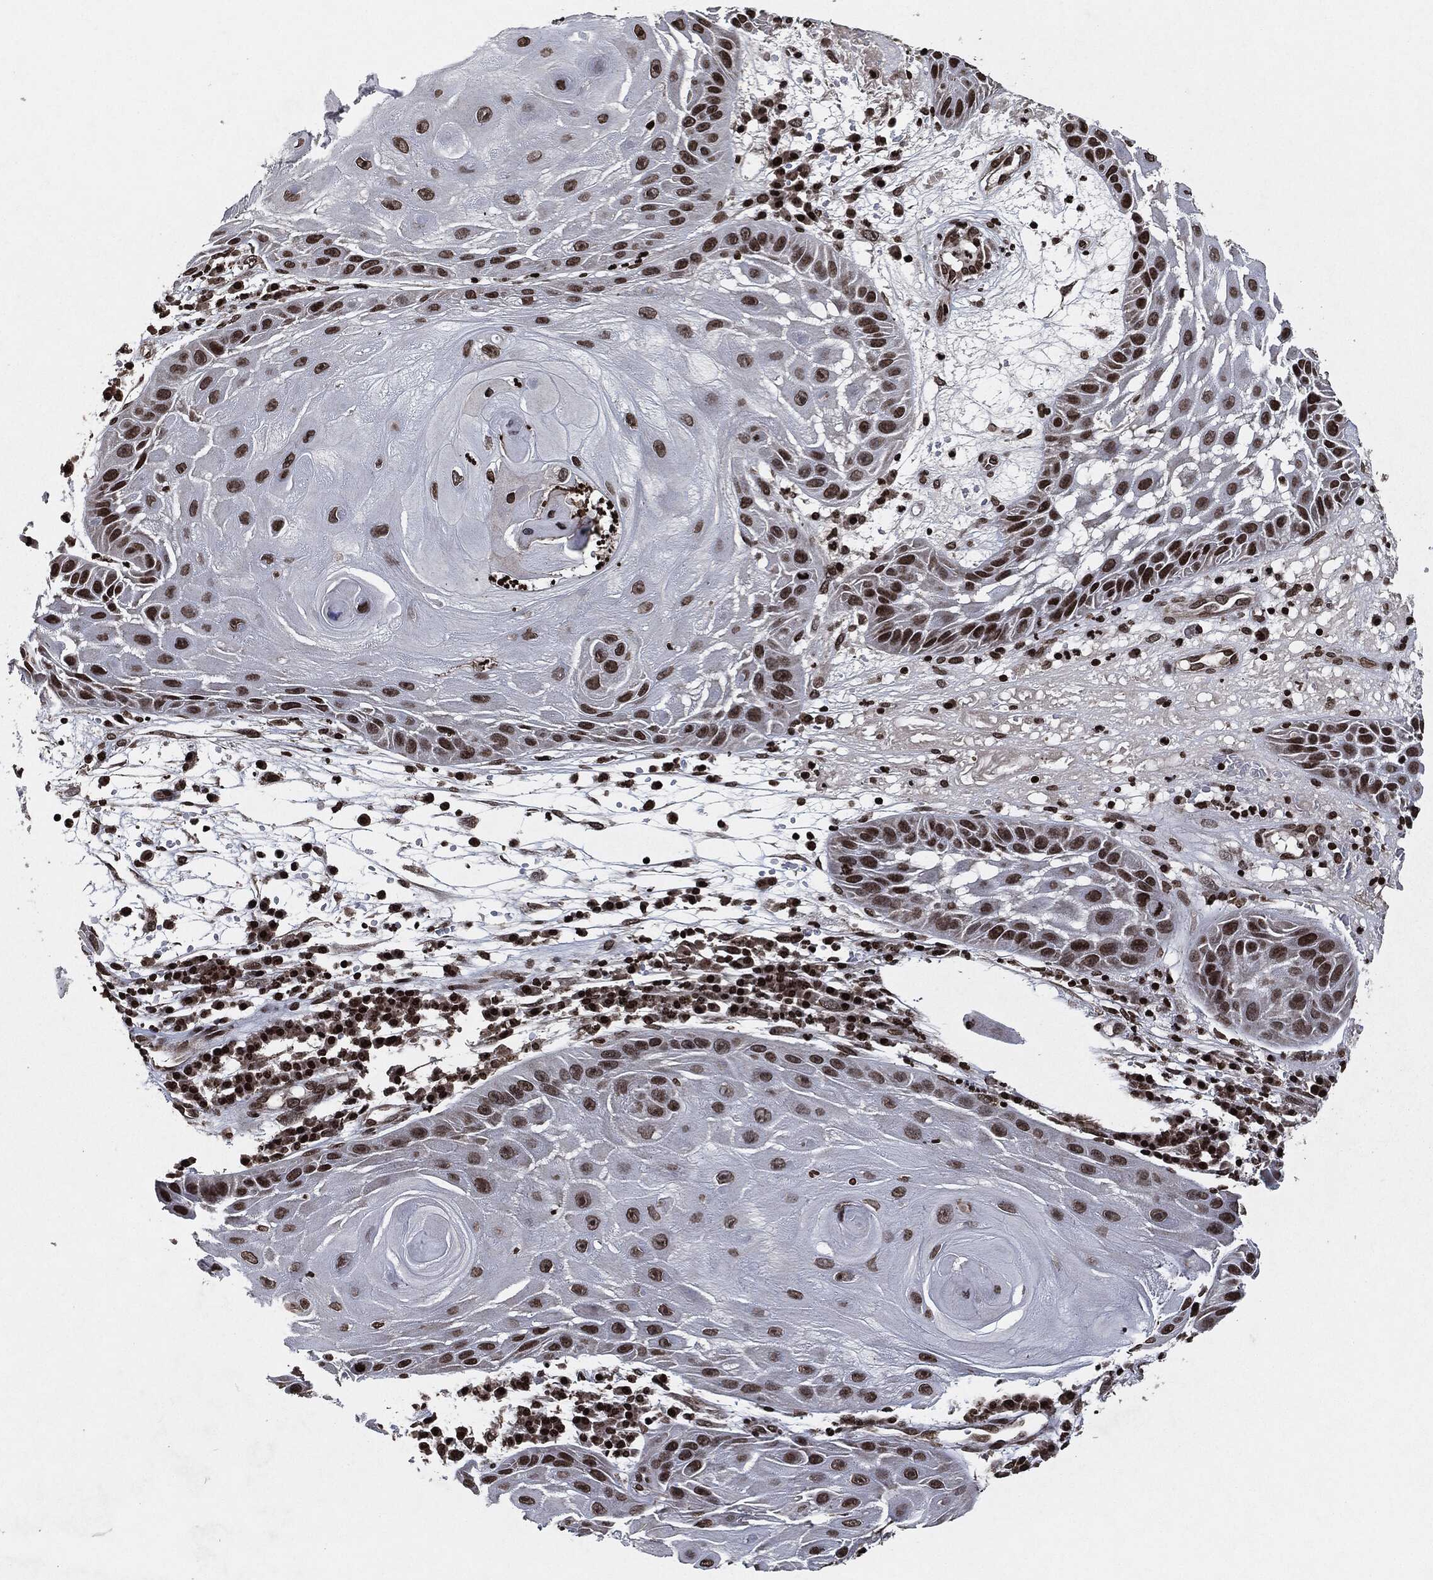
{"staining": {"intensity": "moderate", "quantity": ">75%", "location": "nuclear"}, "tissue": "skin cancer", "cell_type": "Tumor cells", "image_type": "cancer", "snomed": [{"axis": "morphology", "description": "Normal tissue, NOS"}, {"axis": "morphology", "description": "Squamous cell carcinoma, NOS"}, {"axis": "topography", "description": "Skin"}], "caption": "This image exhibits immunohistochemistry (IHC) staining of skin squamous cell carcinoma, with medium moderate nuclear staining in approximately >75% of tumor cells.", "gene": "JUN", "patient": {"sex": "male", "age": 79}}